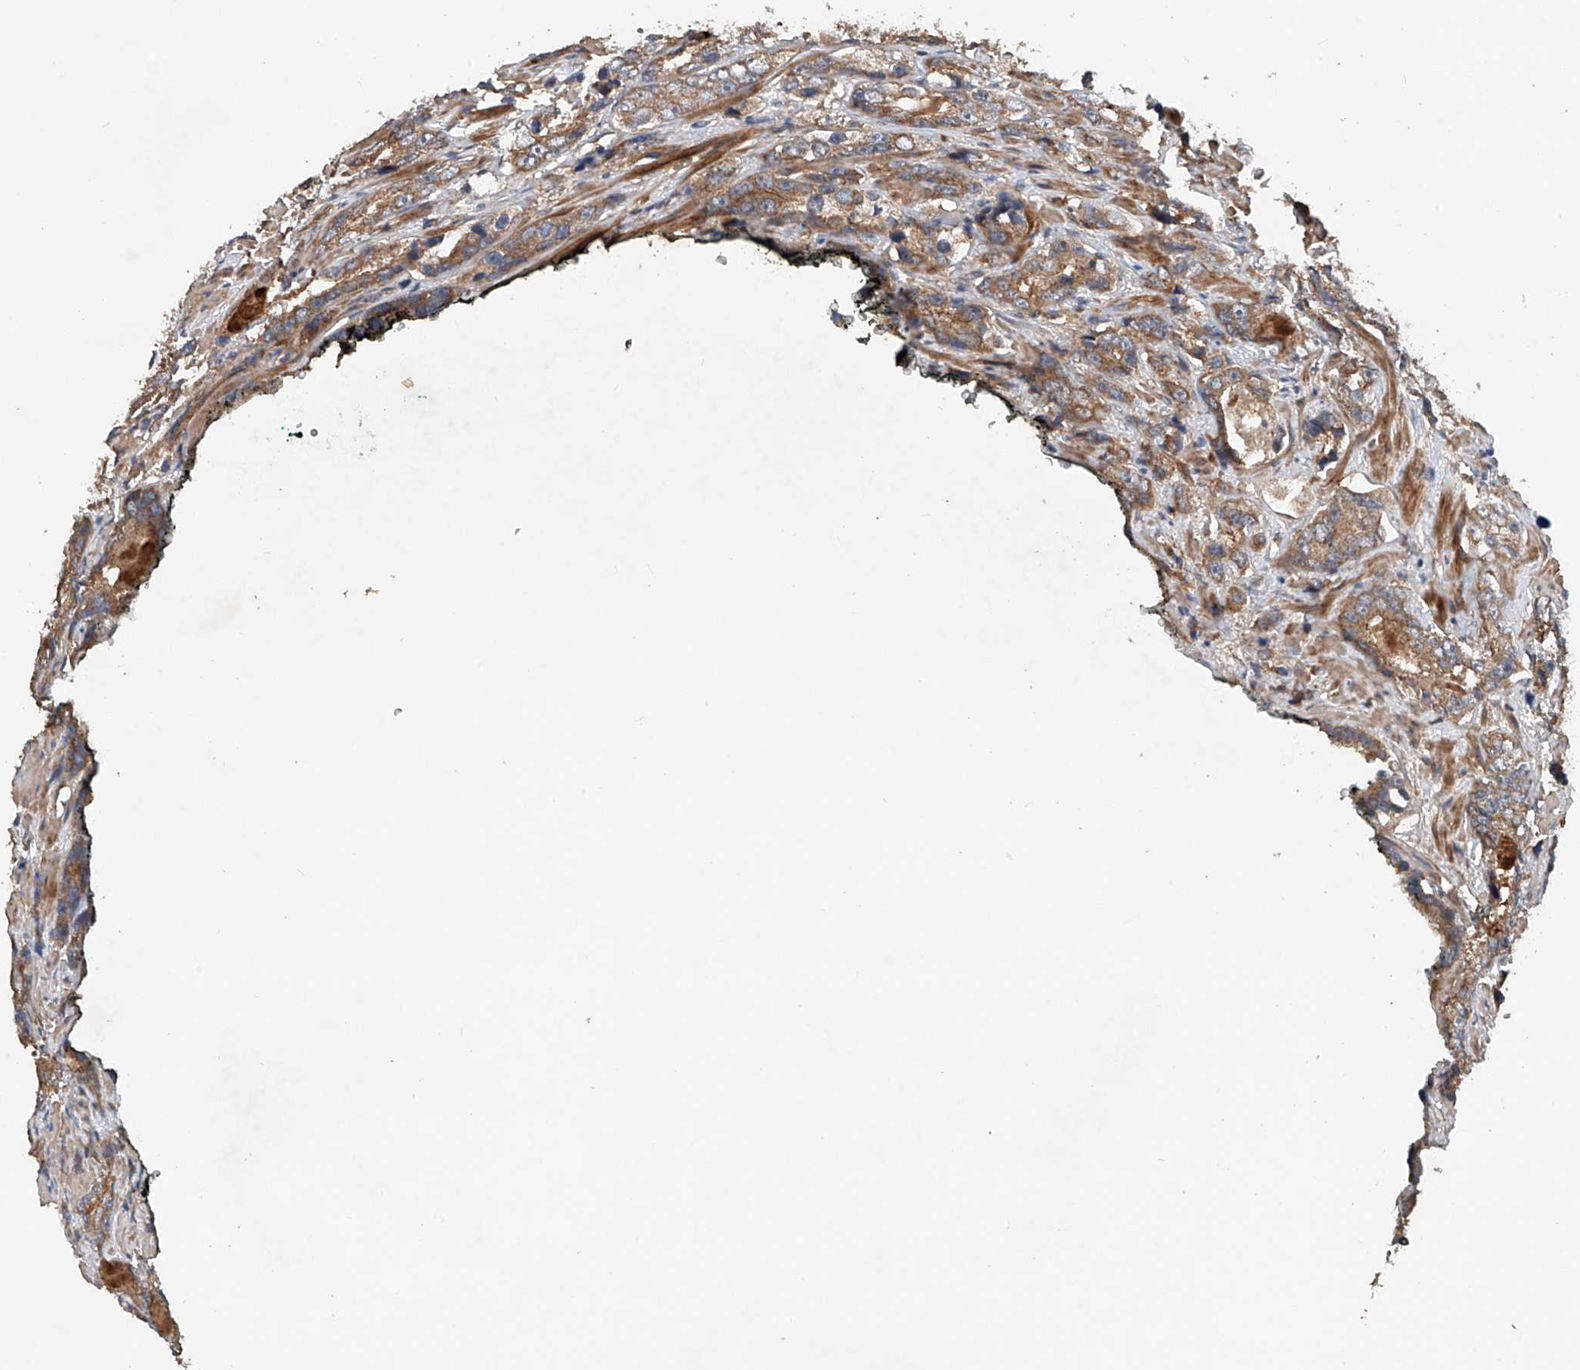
{"staining": {"intensity": "moderate", "quantity": ">75%", "location": "cytoplasmic/membranous"}, "tissue": "prostate cancer", "cell_type": "Tumor cells", "image_type": "cancer", "snomed": [{"axis": "morphology", "description": "Adenocarcinoma, High grade"}, {"axis": "topography", "description": "Prostate"}], "caption": "Immunohistochemical staining of human prostate adenocarcinoma (high-grade) exhibits moderate cytoplasmic/membranous protein staining in approximately >75% of tumor cells. (DAB (3,3'-diaminobenzidine) IHC with brightfield microscopy, high magnification).", "gene": "CEP85L", "patient": {"sex": "male", "age": 62}}